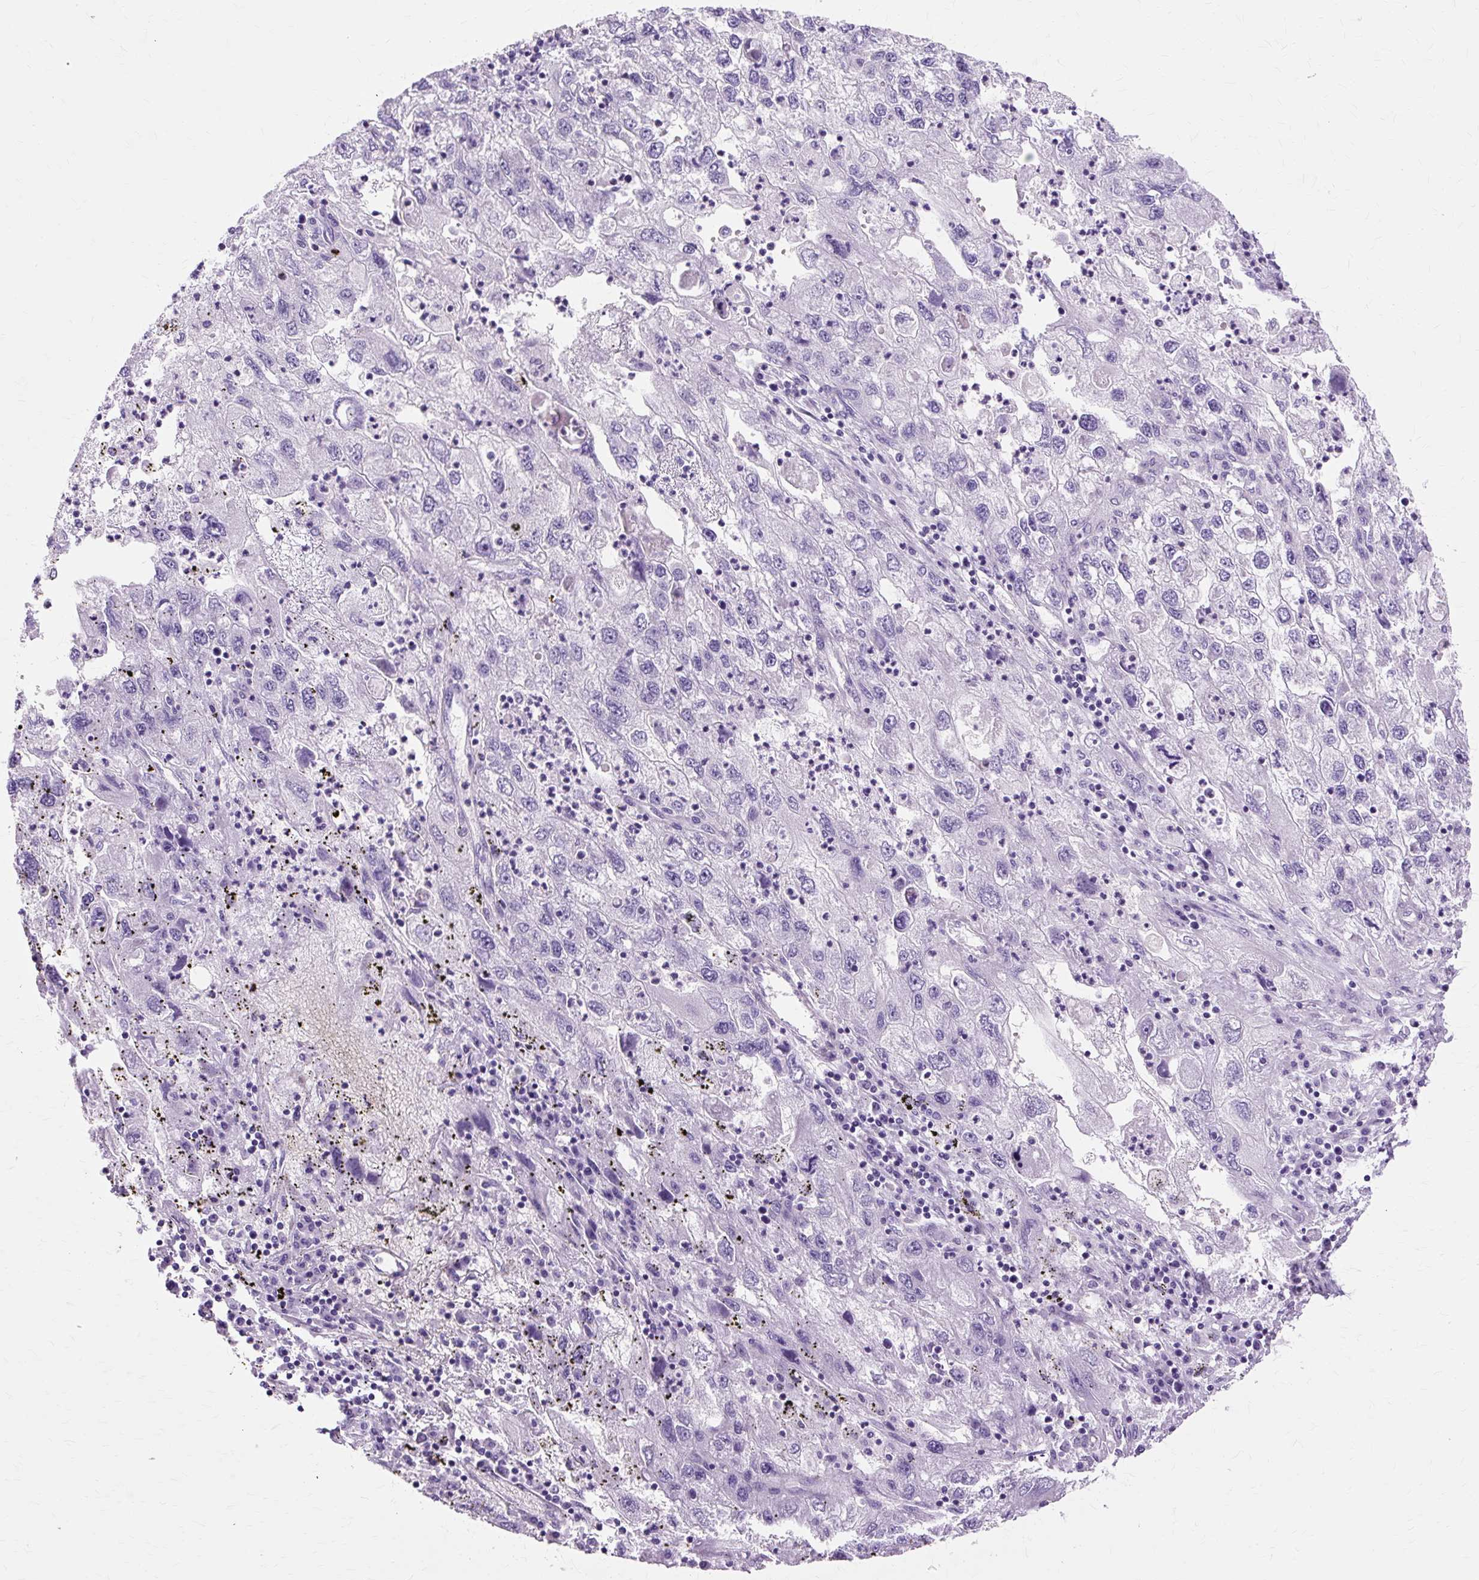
{"staining": {"intensity": "negative", "quantity": "none", "location": "none"}, "tissue": "endometrial cancer", "cell_type": "Tumor cells", "image_type": "cancer", "snomed": [{"axis": "morphology", "description": "Adenocarcinoma, NOS"}, {"axis": "topography", "description": "Endometrium"}], "caption": "The photomicrograph reveals no significant expression in tumor cells of endometrial cancer.", "gene": "ZNF35", "patient": {"sex": "female", "age": 49}}